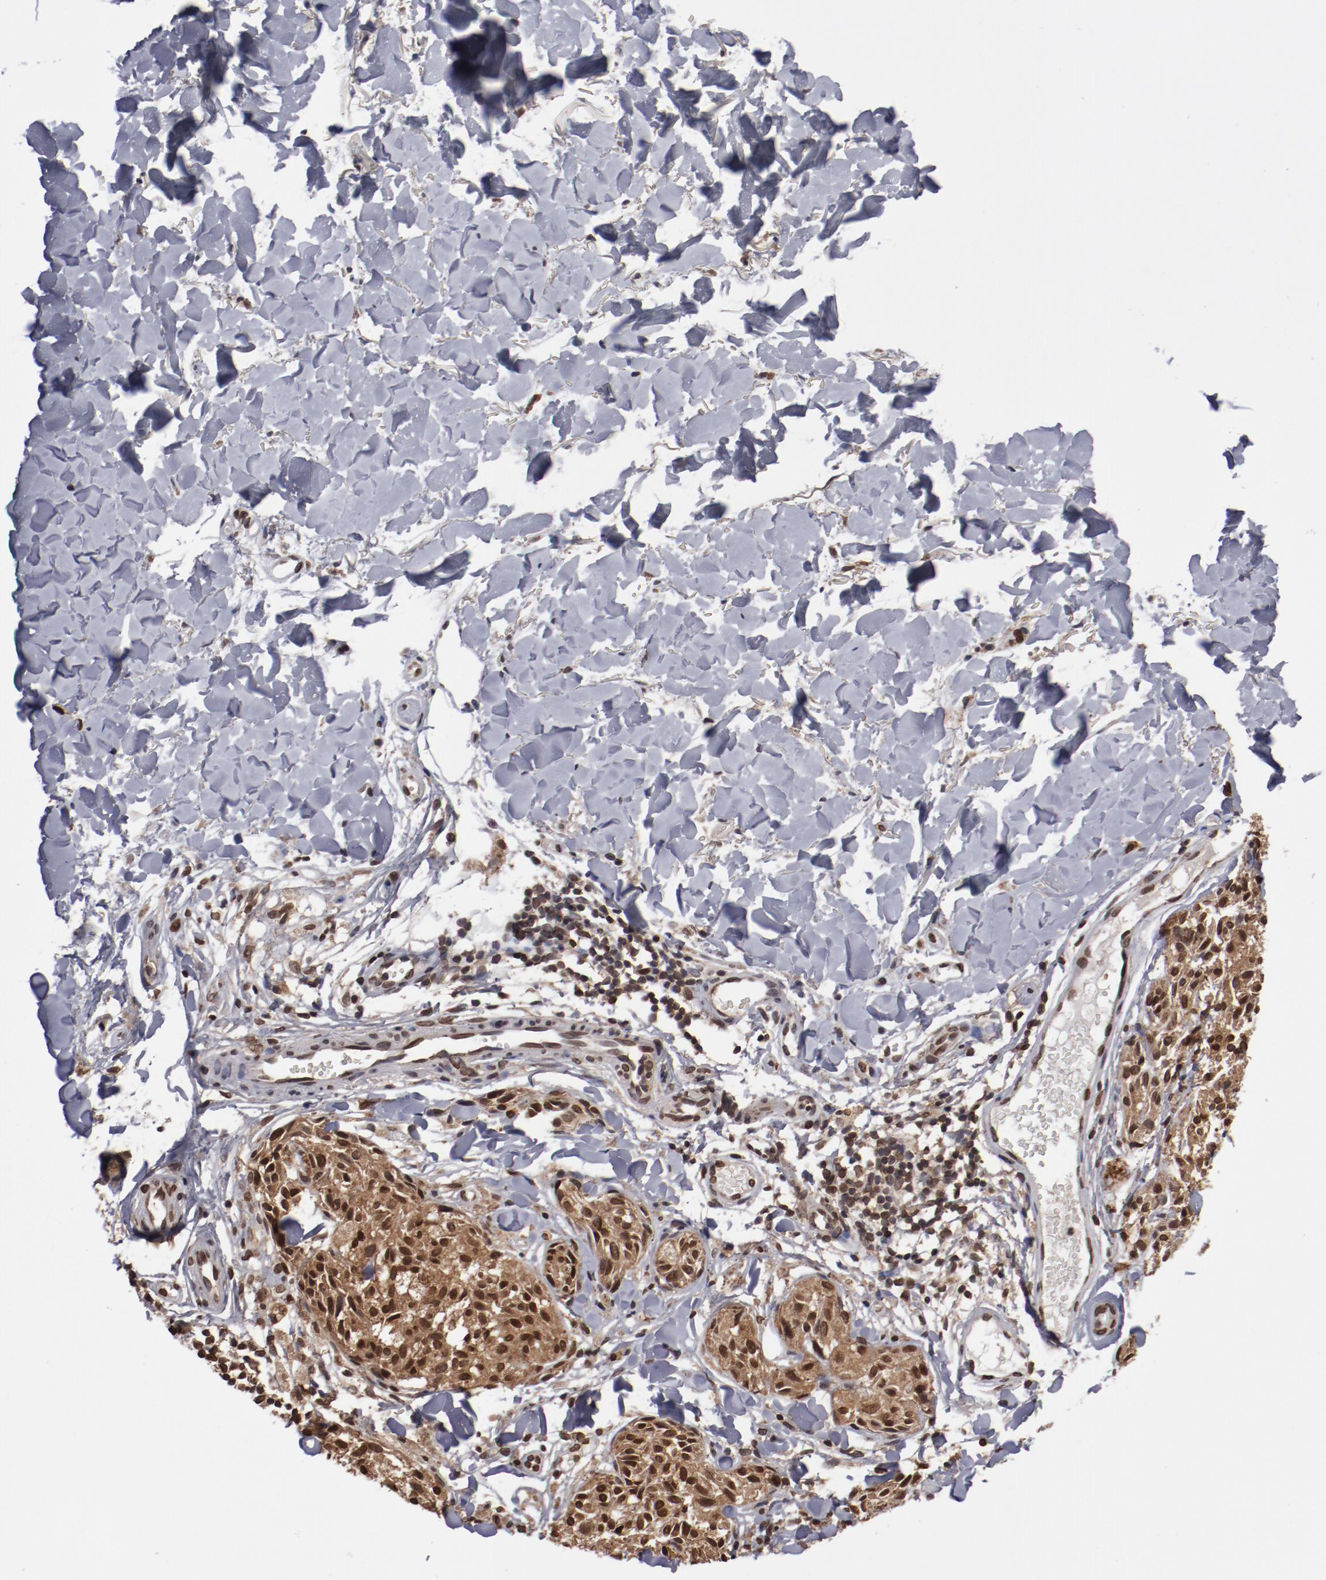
{"staining": {"intensity": "moderate", "quantity": ">75%", "location": "cytoplasmic/membranous,nuclear"}, "tissue": "melanoma", "cell_type": "Tumor cells", "image_type": "cancer", "snomed": [{"axis": "morphology", "description": "Malignant melanoma, Metastatic site"}, {"axis": "topography", "description": "Skin"}], "caption": "Malignant melanoma (metastatic site) was stained to show a protein in brown. There is medium levels of moderate cytoplasmic/membranous and nuclear staining in about >75% of tumor cells.", "gene": "AKT1", "patient": {"sex": "female", "age": 66}}